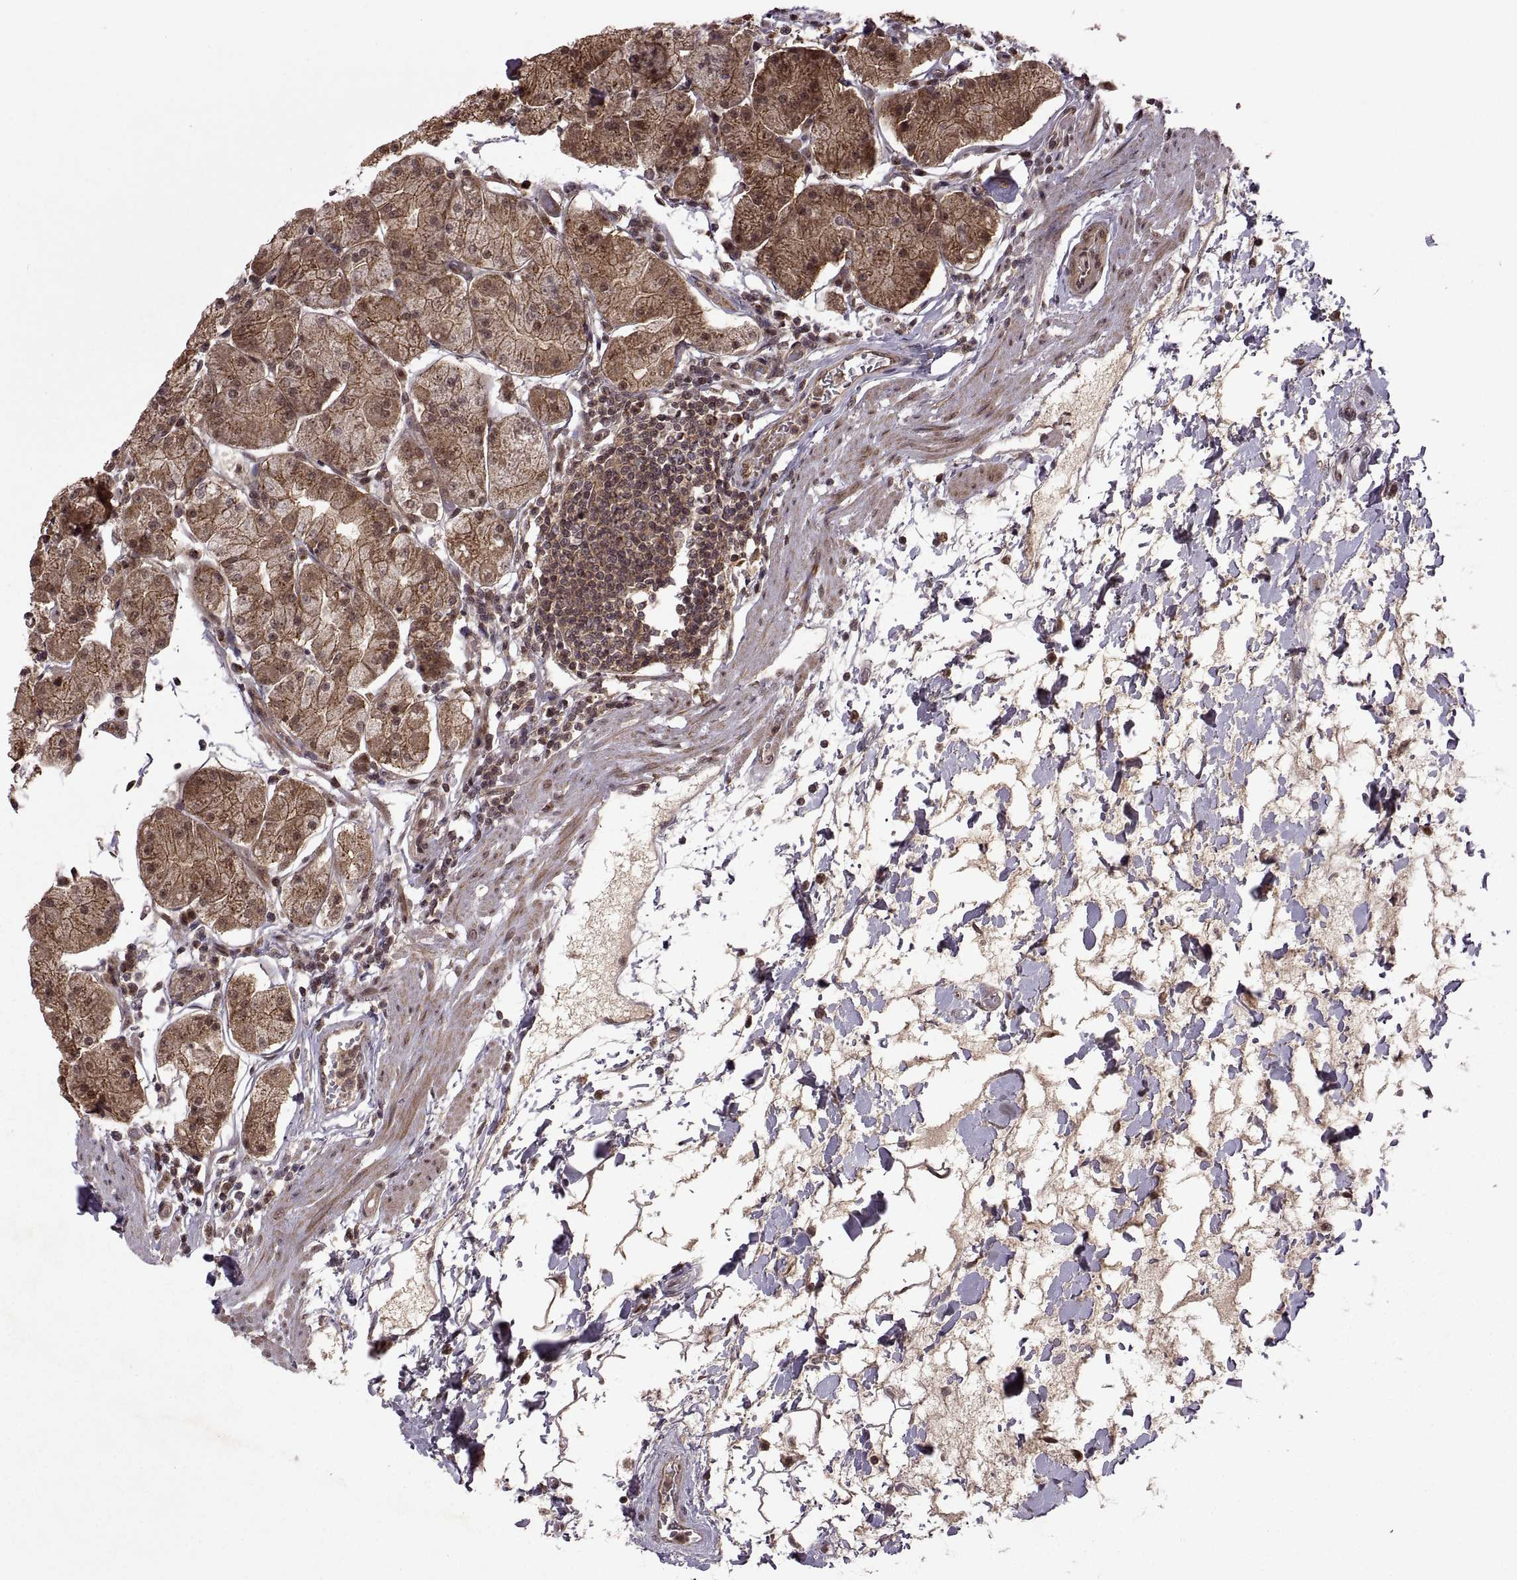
{"staining": {"intensity": "strong", "quantity": ">75%", "location": "cytoplasmic/membranous"}, "tissue": "stomach", "cell_type": "Glandular cells", "image_type": "normal", "snomed": [{"axis": "morphology", "description": "Normal tissue, NOS"}, {"axis": "topography", "description": "Stomach"}], "caption": "Strong cytoplasmic/membranous positivity is present in about >75% of glandular cells in normal stomach.", "gene": "PTOV1", "patient": {"sex": "male", "age": 54}}